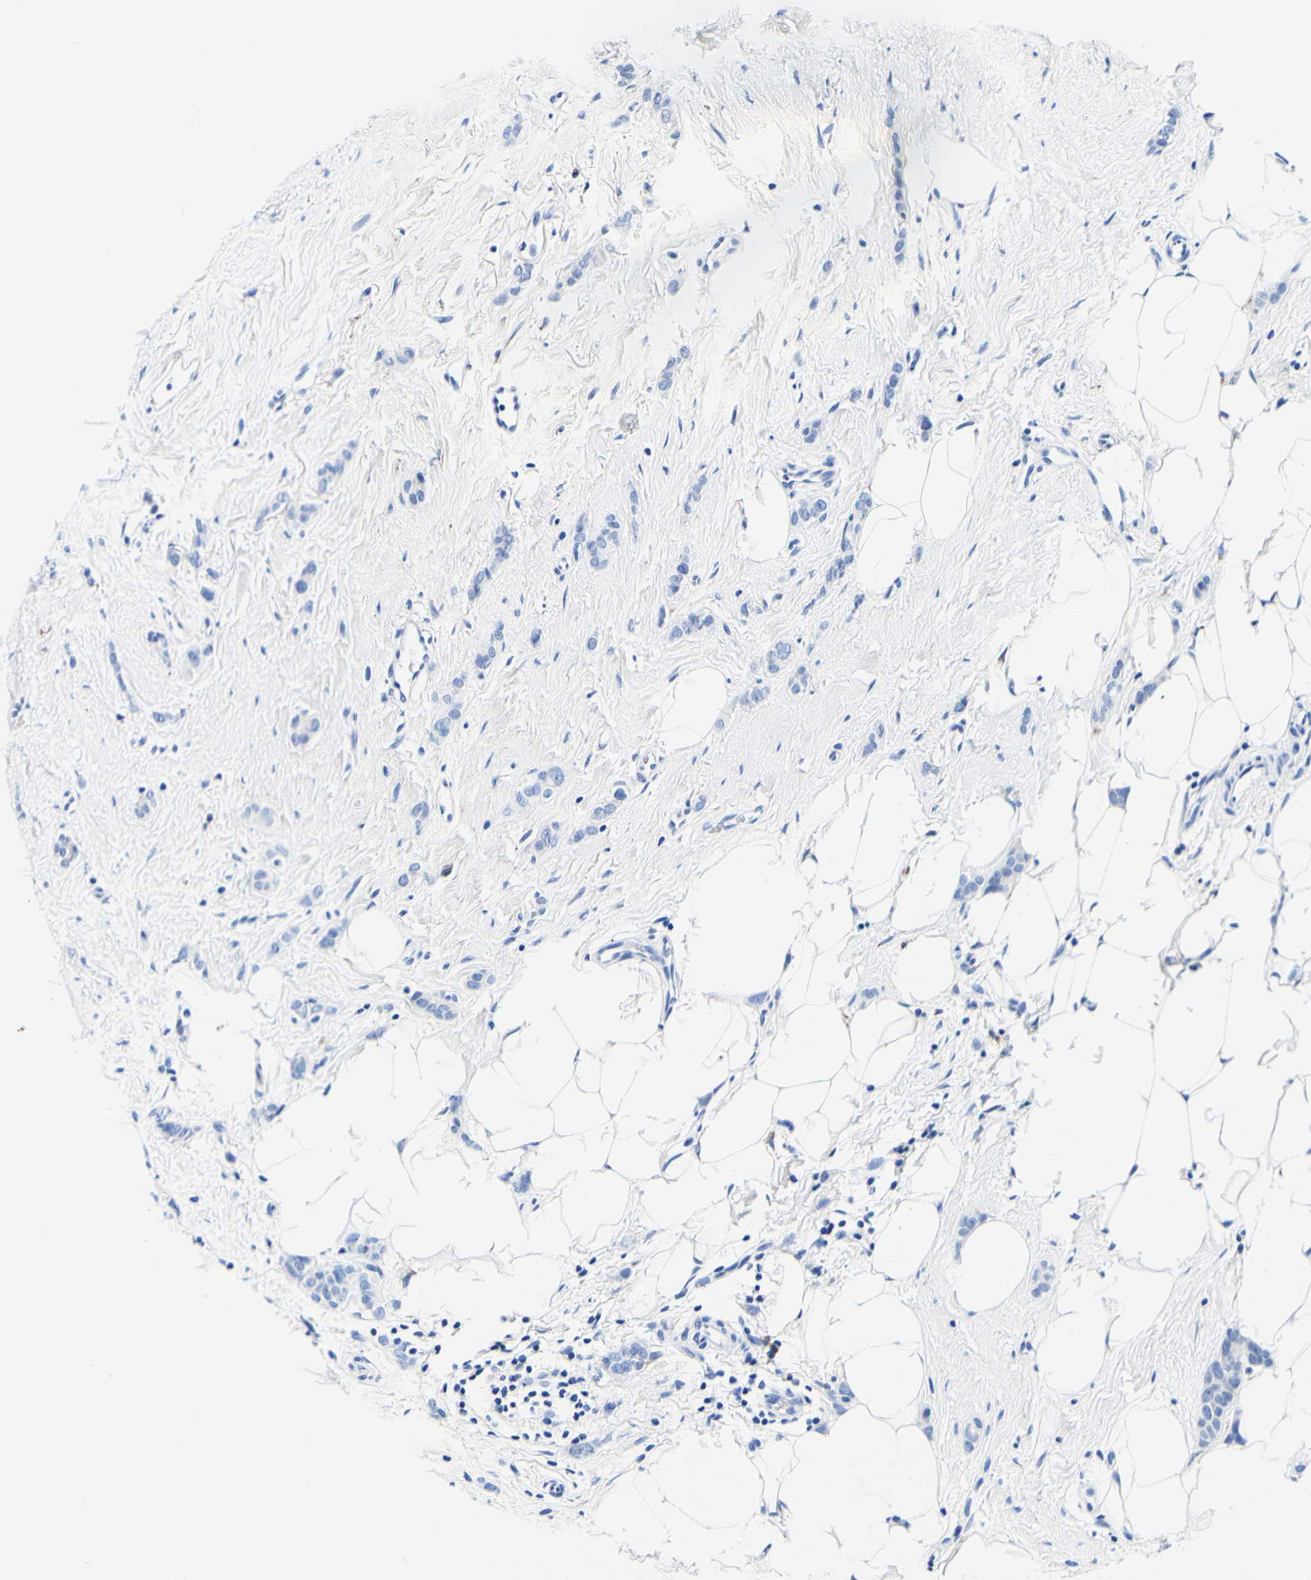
{"staining": {"intensity": "negative", "quantity": "none", "location": "none"}, "tissue": "breast cancer", "cell_type": "Tumor cells", "image_type": "cancer", "snomed": [{"axis": "morphology", "description": "Lobular carcinoma"}, {"axis": "topography", "description": "Skin"}, {"axis": "topography", "description": "Breast"}], "caption": "A histopathology image of human lobular carcinoma (breast) is negative for staining in tumor cells.", "gene": "P4HB", "patient": {"sex": "female", "age": 46}}